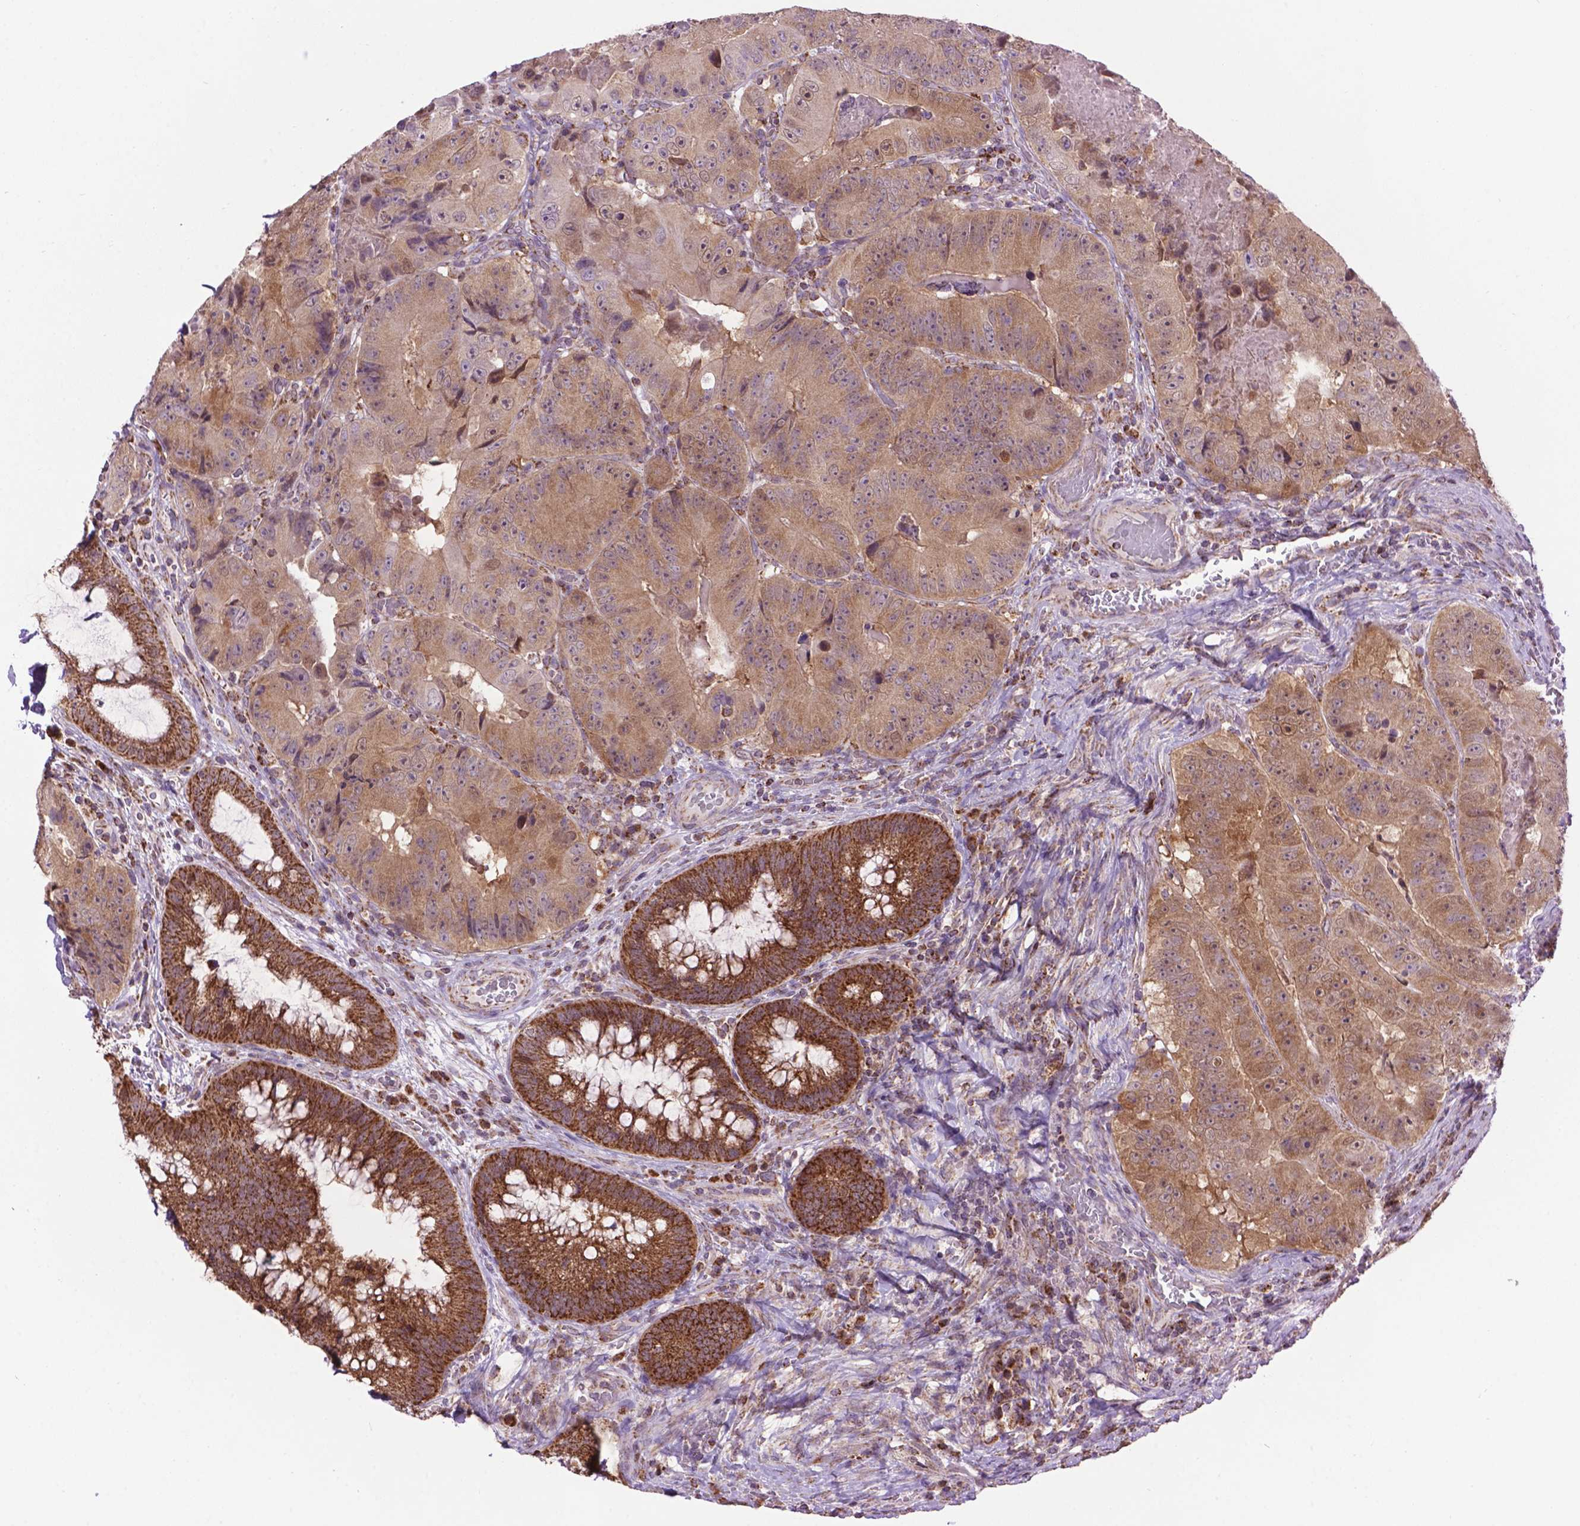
{"staining": {"intensity": "moderate", "quantity": ">75%", "location": "cytoplasmic/membranous,nuclear"}, "tissue": "colorectal cancer", "cell_type": "Tumor cells", "image_type": "cancer", "snomed": [{"axis": "morphology", "description": "Adenocarcinoma, NOS"}, {"axis": "topography", "description": "Colon"}], "caption": "Colorectal cancer (adenocarcinoma) tissue exhibits moderate cytoplasmic/membranous and nuclear expression in approximately >75% of tumor cells", "gene": "PYCR3", "patient": {"sex": "female", "age": 86}}